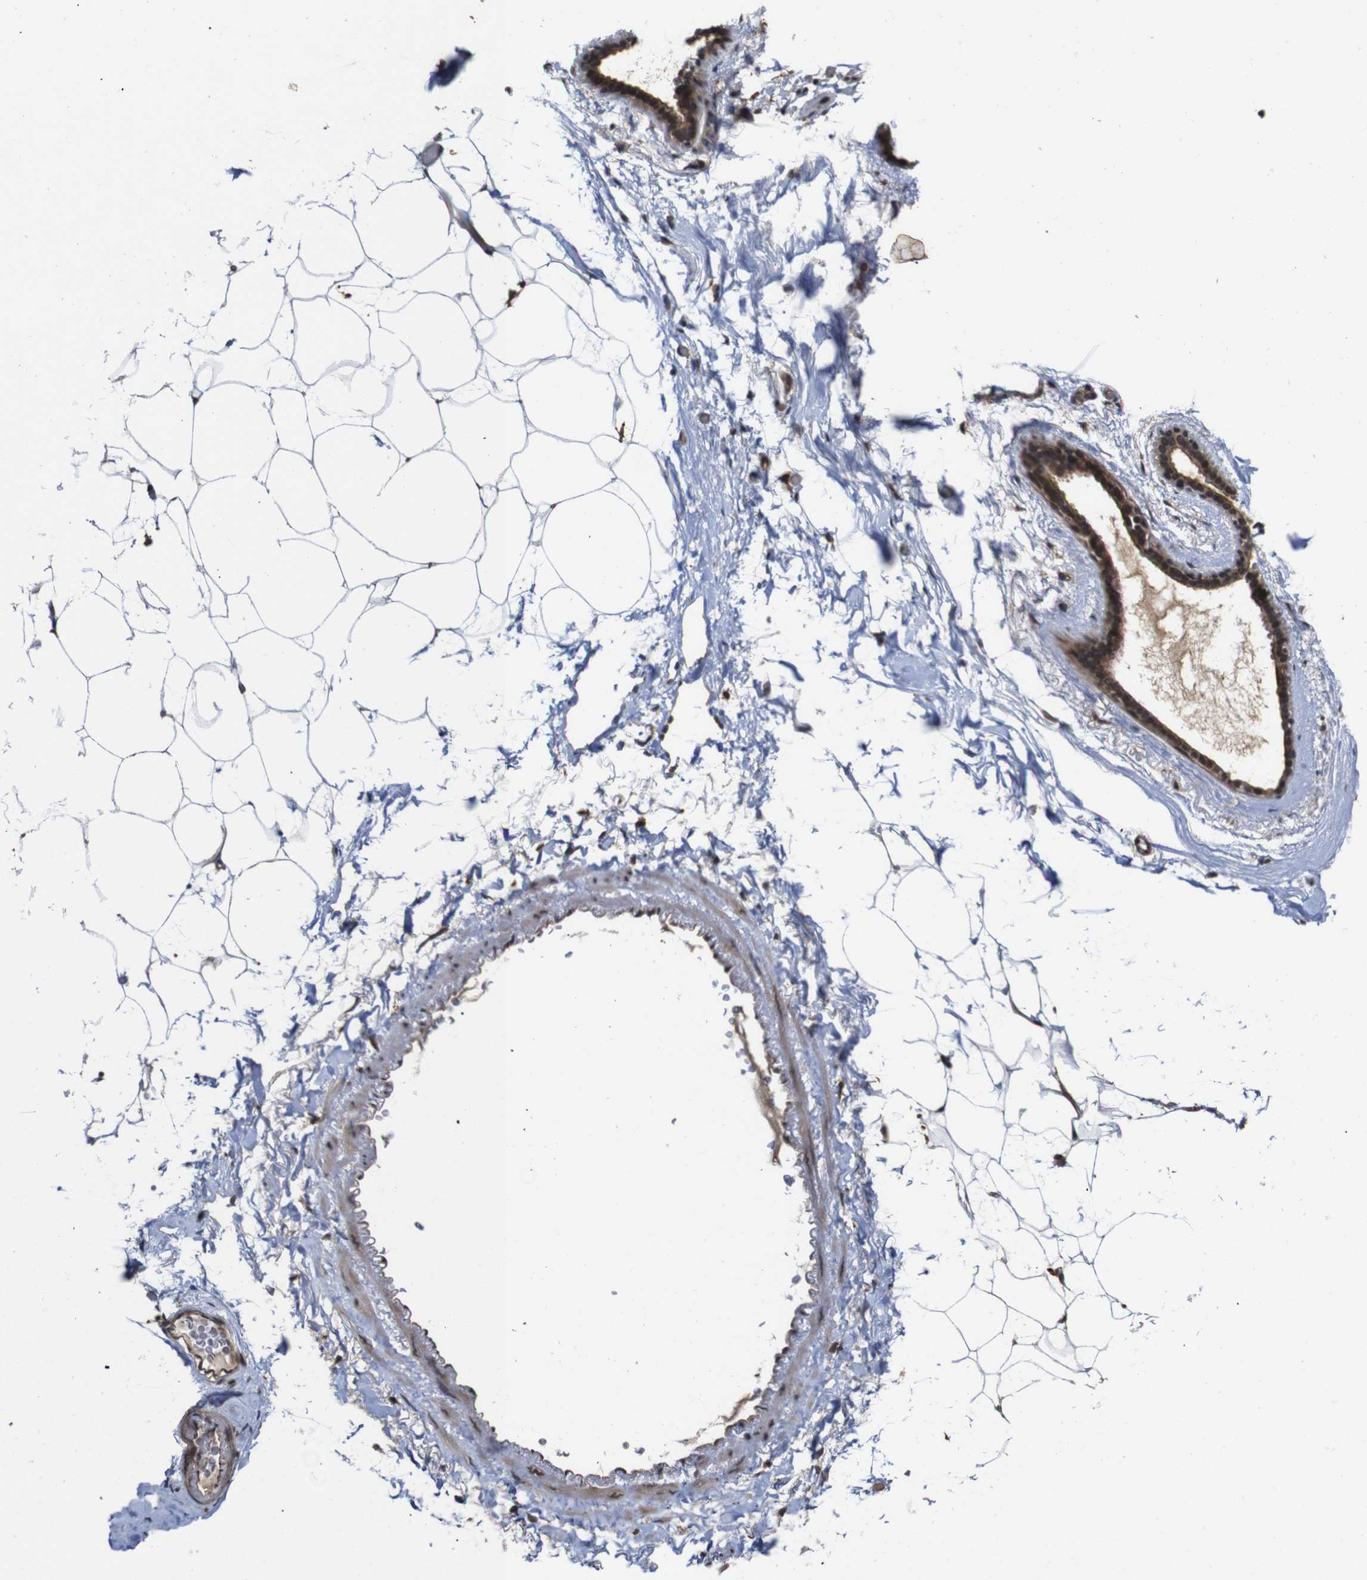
{"staining": {"intensity": "moderate", "quantity": "25%-75%", "location": "nuclear"}, "tissue": "adipose tissue", "cell_type": "Adipocytes", "image_type": "normal", "snomed": [{"axis": "morphology", "description": "Normal tissue, NOS"}, {"axis": "topography", "description": "Breast"}, {"axis": "topography", "description": "Soft tissue"}], "caption": "This histopathology image shows IHC staining of unremarkable adipose tissue, with medium moderate nuclear staining in about 25%-75% of adipocytes.", "gene": "NANOS1", "patient": {"sex": "female", "age": 75}}